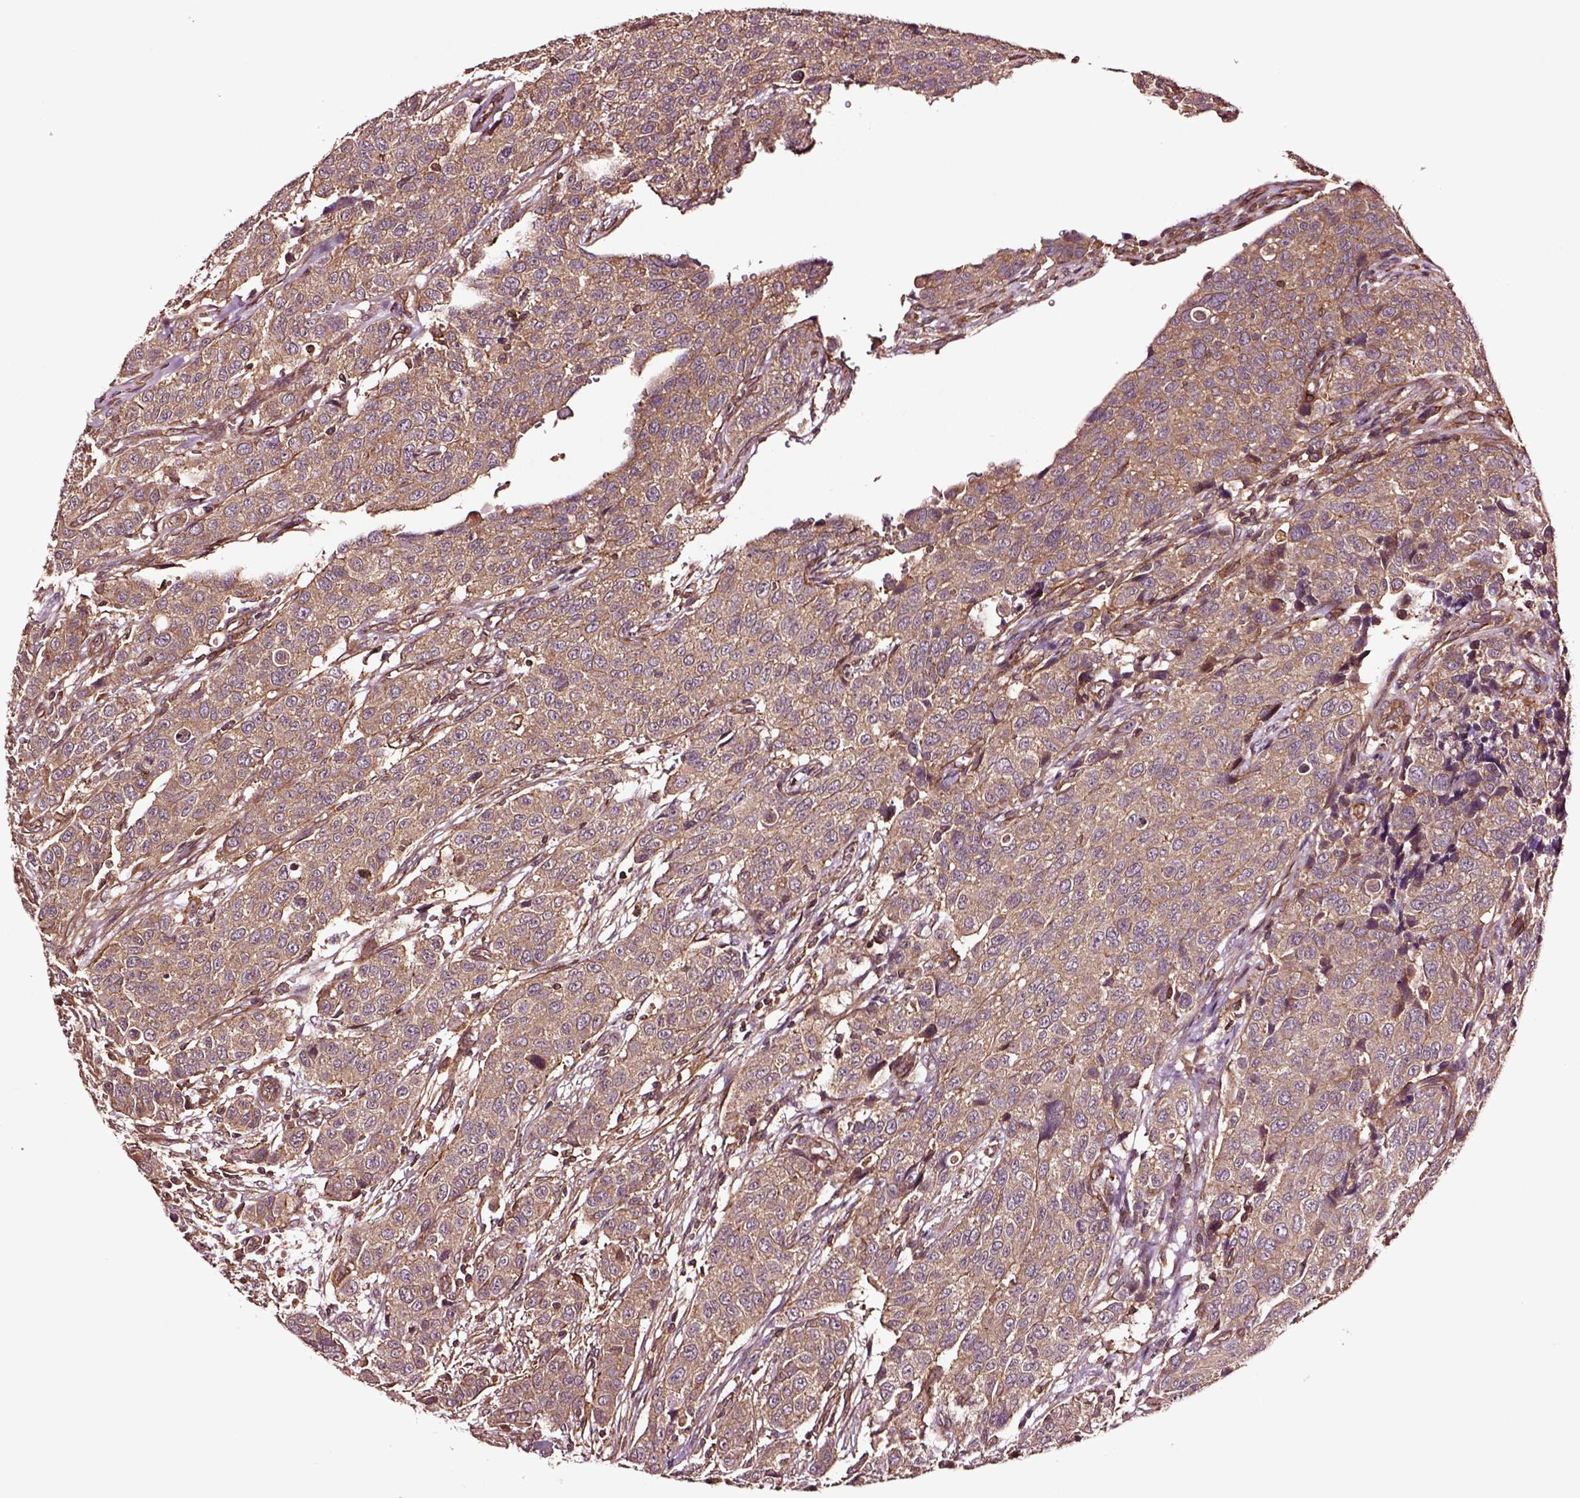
{"staining": {"intensity": "moderate", "quantity": ">75%", "location": "cytoplasmic/membranous"}, "tissue": "urothelial cancer", "cell_type": "Tumor cells", "image_type": "cancer", "snomed": [{"axis": "morphology", "description": "Urothelial carcinoma, High grade"}, {"axis": "topography", "description": "Urinary bladder"}], "caption": "DAB (3,3'-diaminobenzidine) immunohistochemical staining of human urothelial carcinoma (high-grade) displays moderate cytoplasmic/membranous protein expression in approximately >75% of tumor cells. Ihc stains the protein of interest in brown and the nuclei are stained blue.", "gene": "RASSF5", "patient": {"sex": "female", "age": 58}}